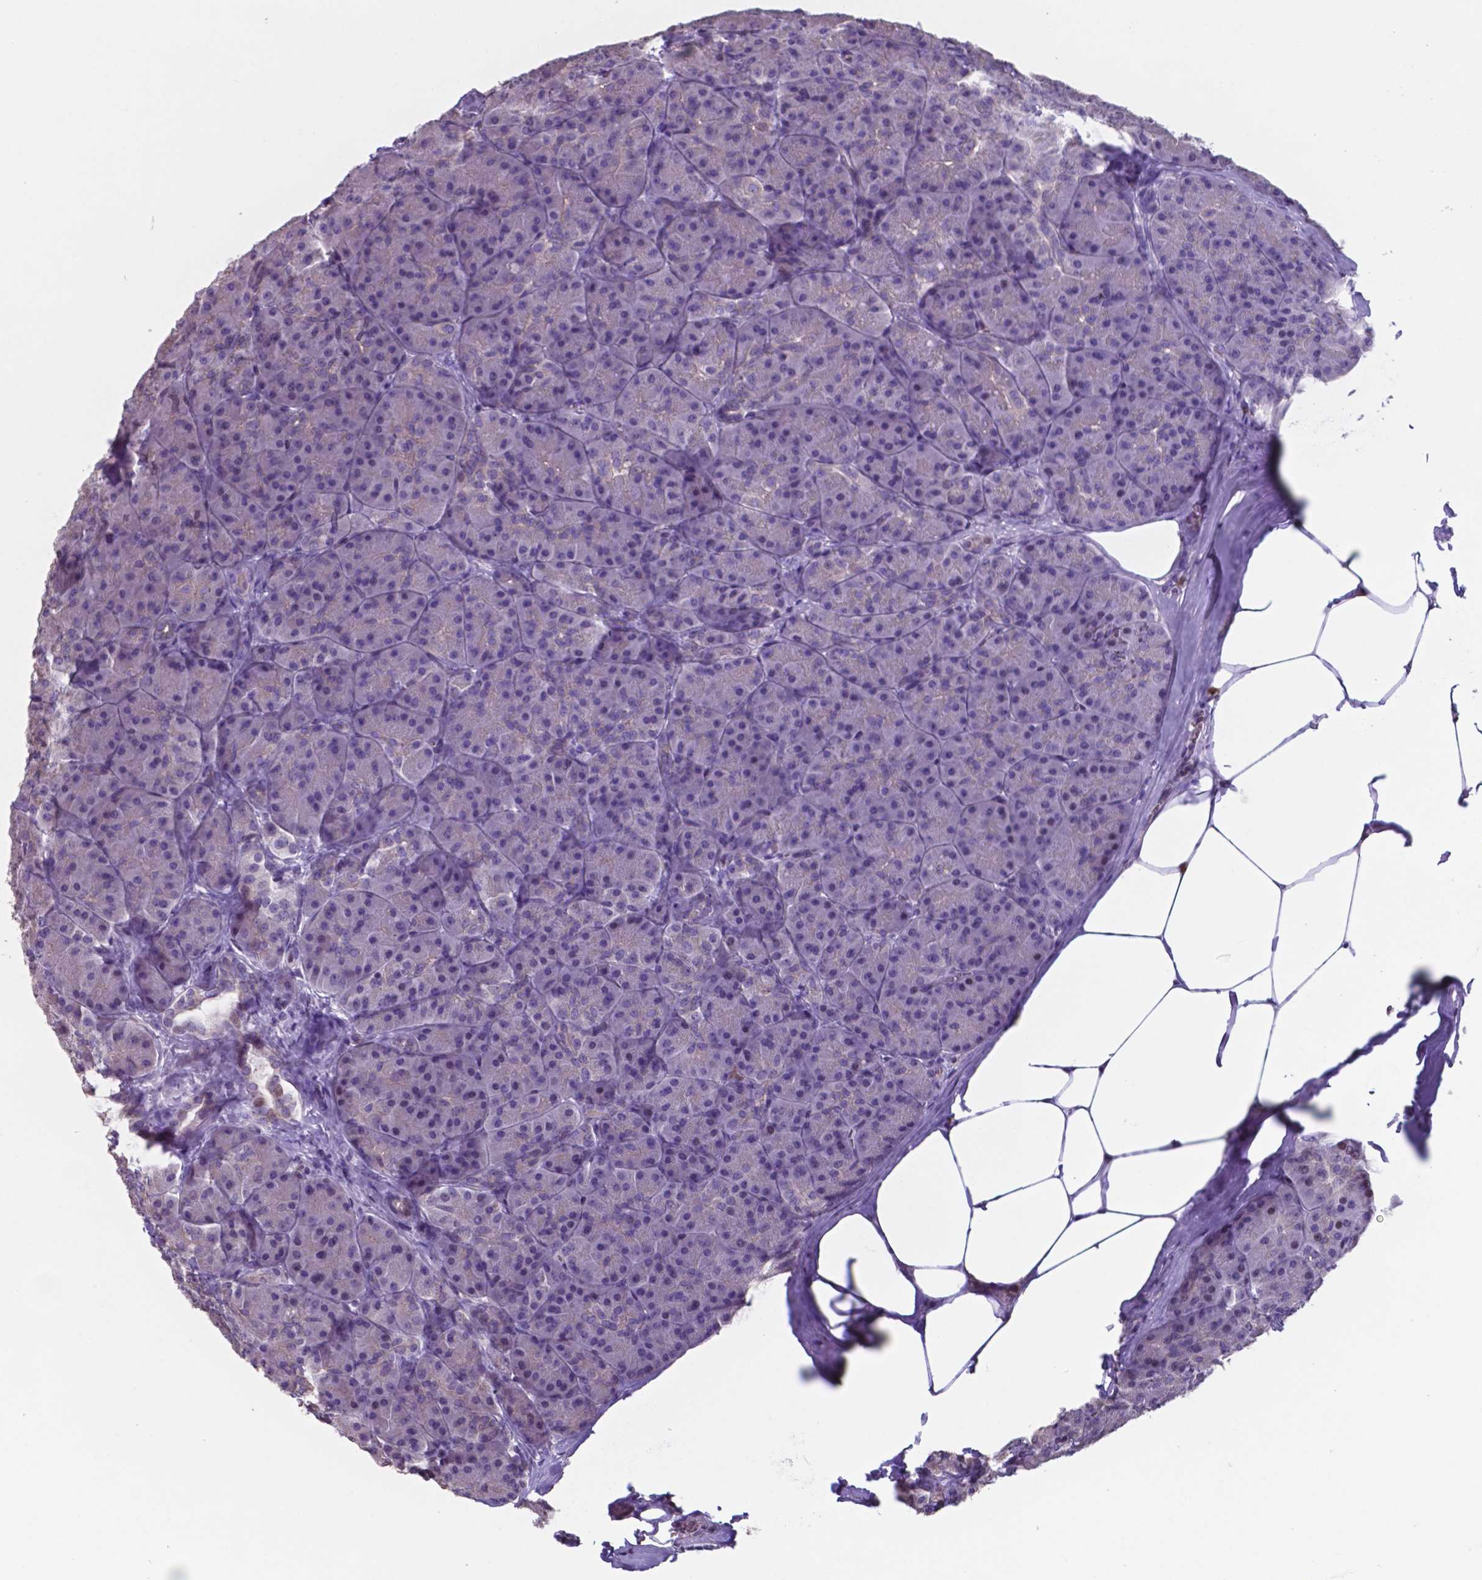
{"staining": {"intensity": "weak", "quantity": "<25%", "location": "cytoplasmic/membranous"}, "tissue": "pancreas", "cell_type": "Exocrine glandular cells", "image_type": "normal", "snomed": [{"axis": "morphology", "description": "Normal tissue, NOS"}, {"axis": "topography", "description": "Pancreas"}], "caption": "This is an immunohistochemistry (IHC) histopathology image of unremarkable pancreas. There is no expression in exocrine glandular cells.", "gene": "MLC1", "patient": {"sex": "male", "age": 57}}